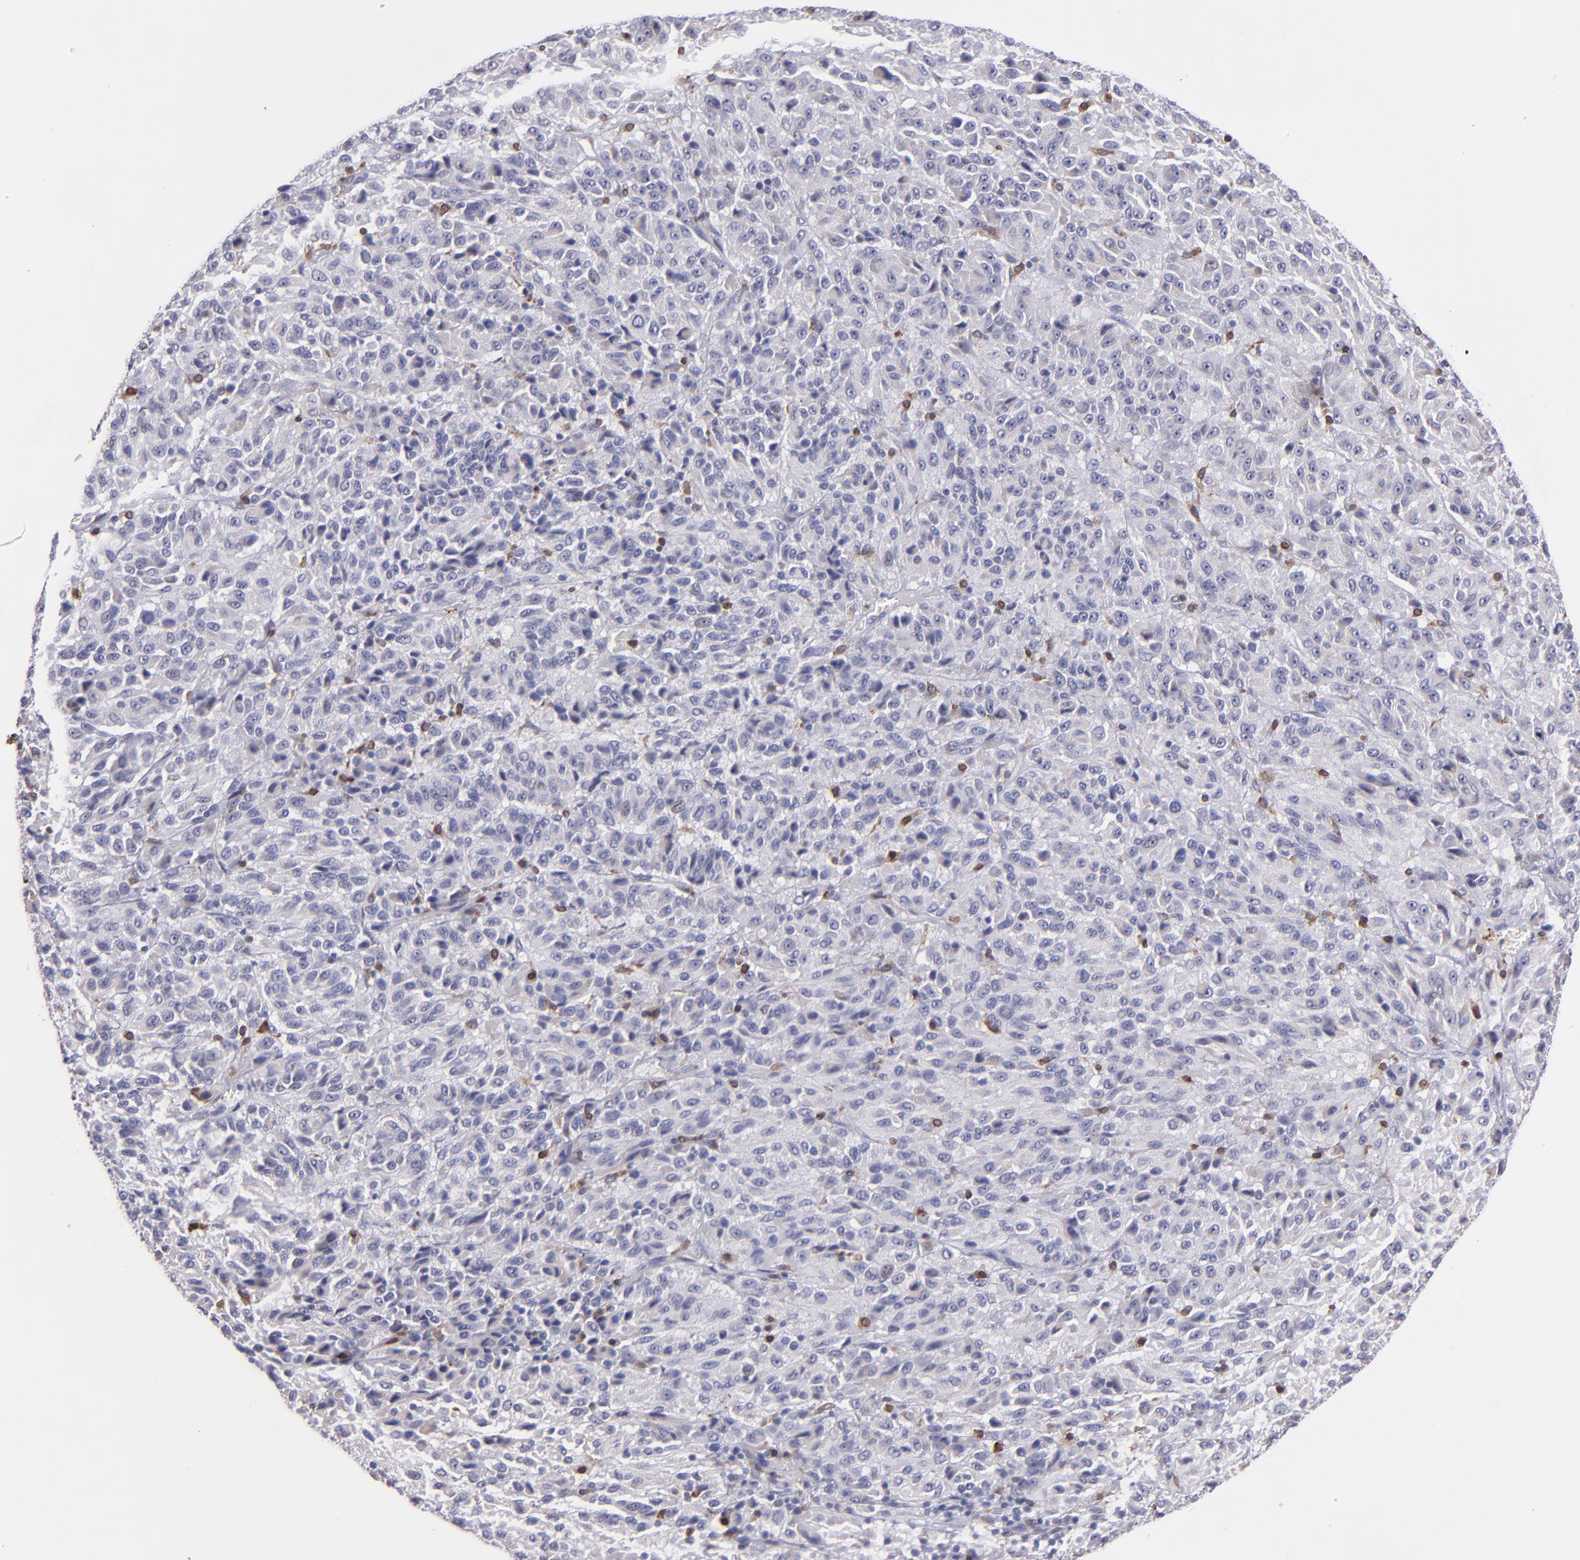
{"staining": {"intensity": "negative", "quantity": "none", "location": "none"}, "tissue": "melanoma", "cell_type": "Tumor cells", "image_type": "cancer", "snomed": [{"axis": "morphology", "description": "Malignant melanoma, Metastatic site"}, {"axis": "topography", "description": "Lung"}], "caption": "Tumor cells are negative for protein expression in human malignant melanoma (metastatic site).", "gene": "PTGS1", "patient": {"sex": "male", "age": 64}}